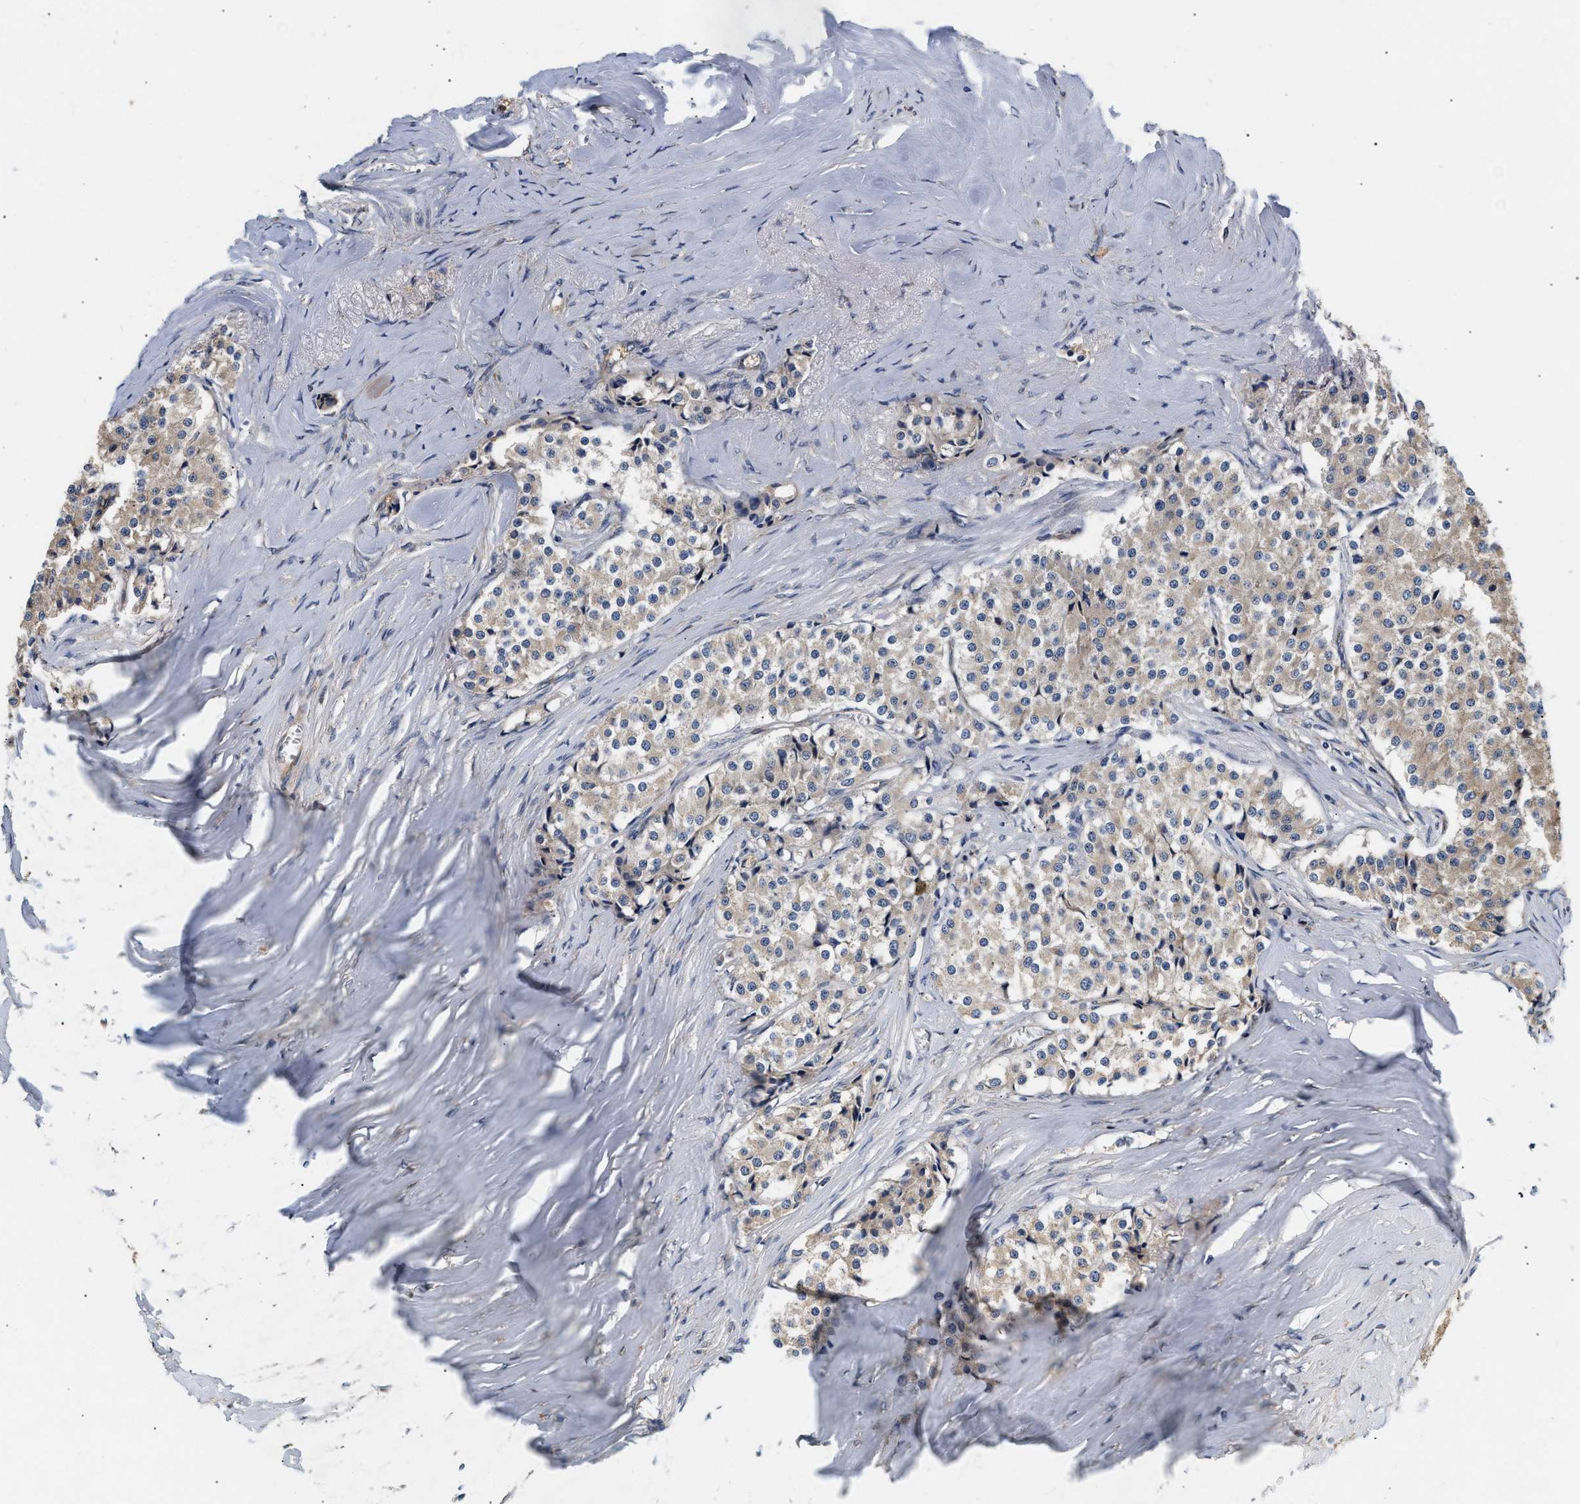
{"staining": {"intensity": "weak", "quantity": "25%-75%", "location": "cytoplasmic/membranous"}, "tissue": "carcinoid", "cell_type": "Tumor cells", "image_type": "cancer", "snomed": [{"axis": "morphology", "description": "Carcinoid, malignant, NOS"}, {"axis": "topography", "description": "Colon"}], "caption": "Immunohistochemical staining of carcinoid (malignant) reveals low levels of weak cytoplasmic/membranous staining in about 25%-75% of tumor cells.", "gene": "IFT74", "patient": {"sex": "female", "age": 52}}